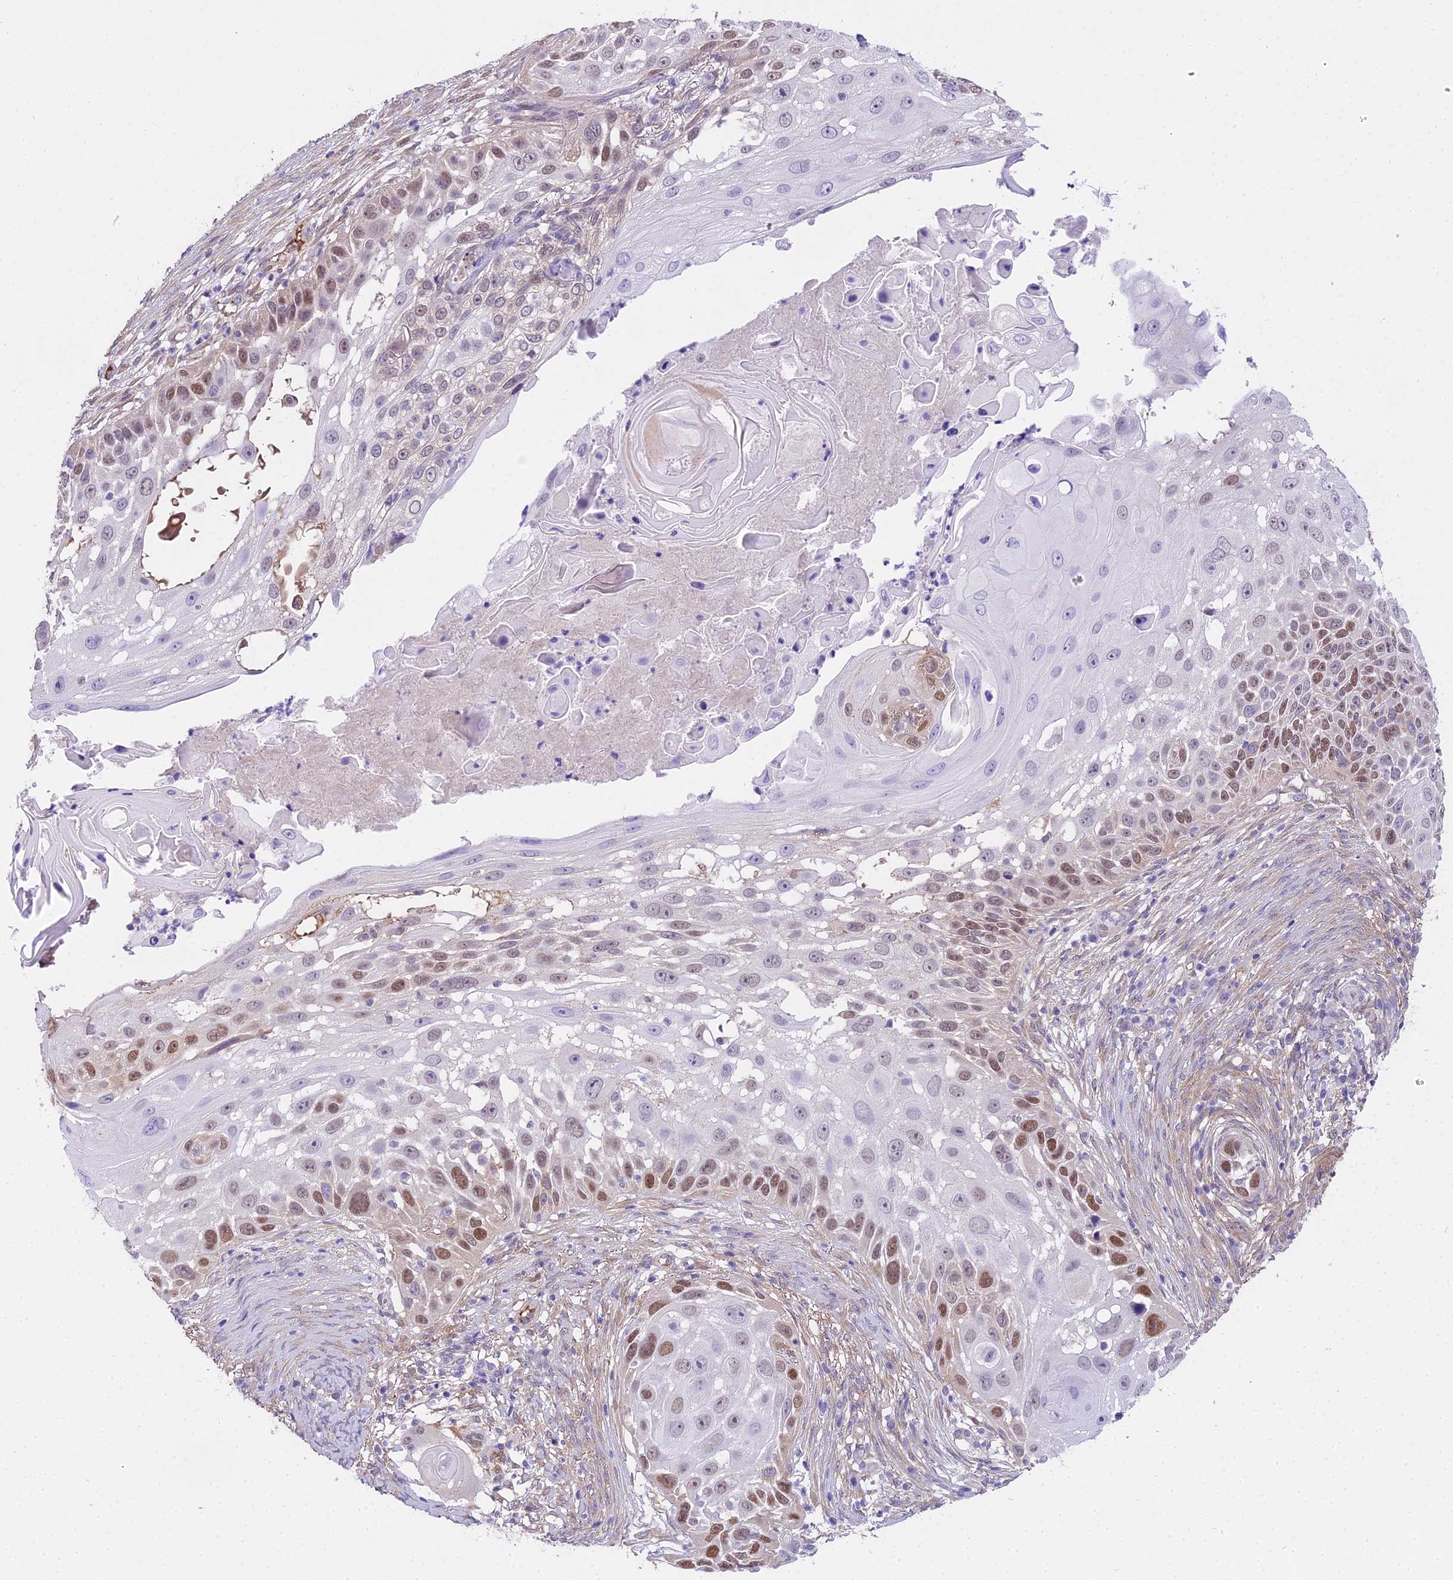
{"staining": {"intensity": "moderate", "quantity": "25%-75%", "location": "nuclear"}, "tissue": "skin cancer", "cell_type": "Tumor cells", "image_type": "cancer", "snomed": [{"axis": "morphology", "description": "Squamous cell carcinoma, NOS"}, {"axis": "topography", "description": "Skin"}], "caption": "Immunohistochemistry of squamous cell carcinoma (skin) demonstrates medium levels of moderate nuclear expression in about 25%-75% of tumor cells.", "gene": "MAT2A", "patient": {"sex": "female", "age": 44}}